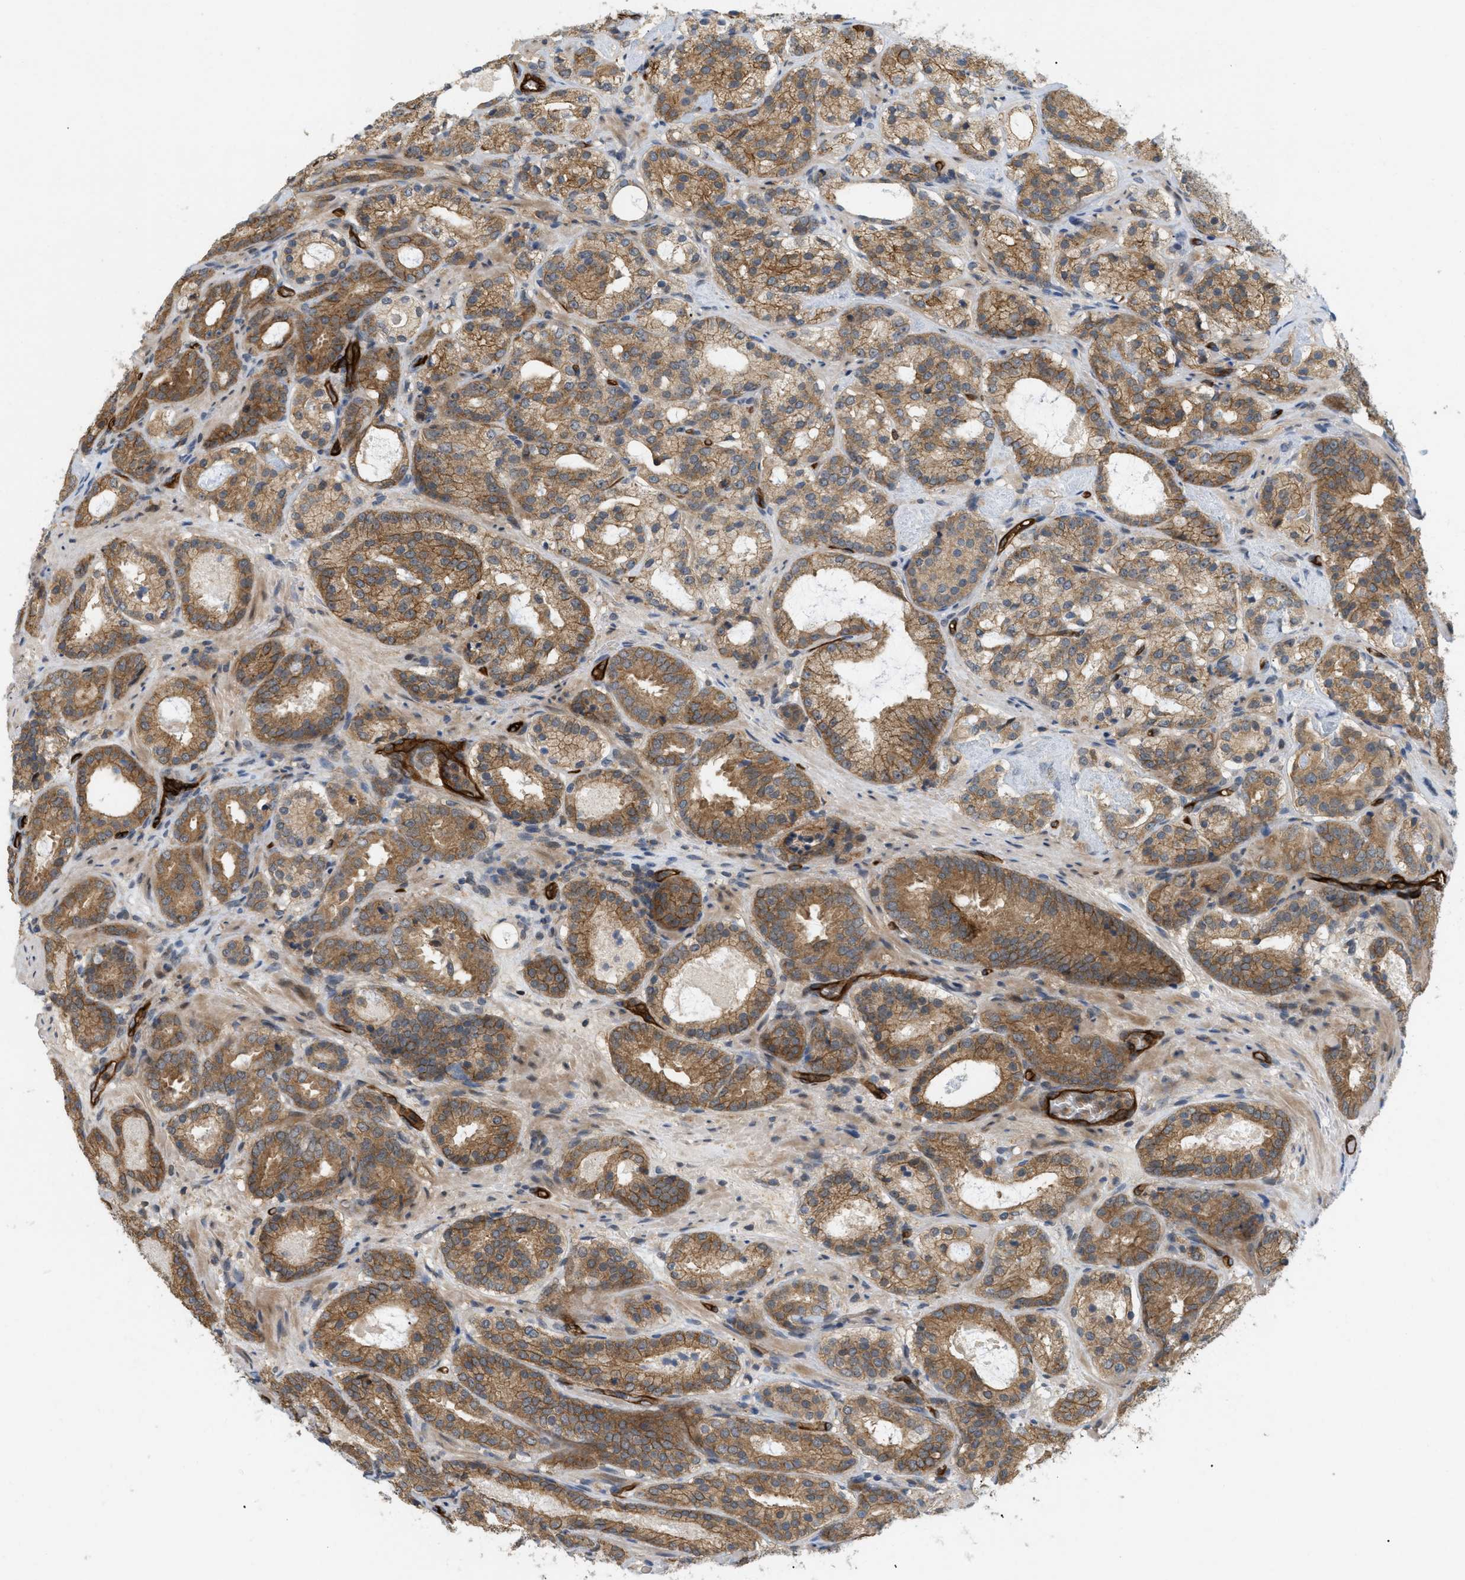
{"staining": {"intensity": "moderate", "quantity": ">75%", "location": "cytoplasmic/membranous"}, "tissue": "prostate cancer", "cell_type": "Tumor cells", "image_type": "cancer", "snomed": [{"axis": "morphology", "description": "Adenocarcinoma, Low grade"}, {"axis": "topography", "description": "Prostate"}], "caption": "Adenocarcinoma (low-grade) (prostate) stained with DAB immunohistochemistry reveals medium levels of moderate cytoplasmic/membranous positivity in about >75% of tumor cells.", "gene": "PALMD", "patient": {"sex": "male", "age": 69}}